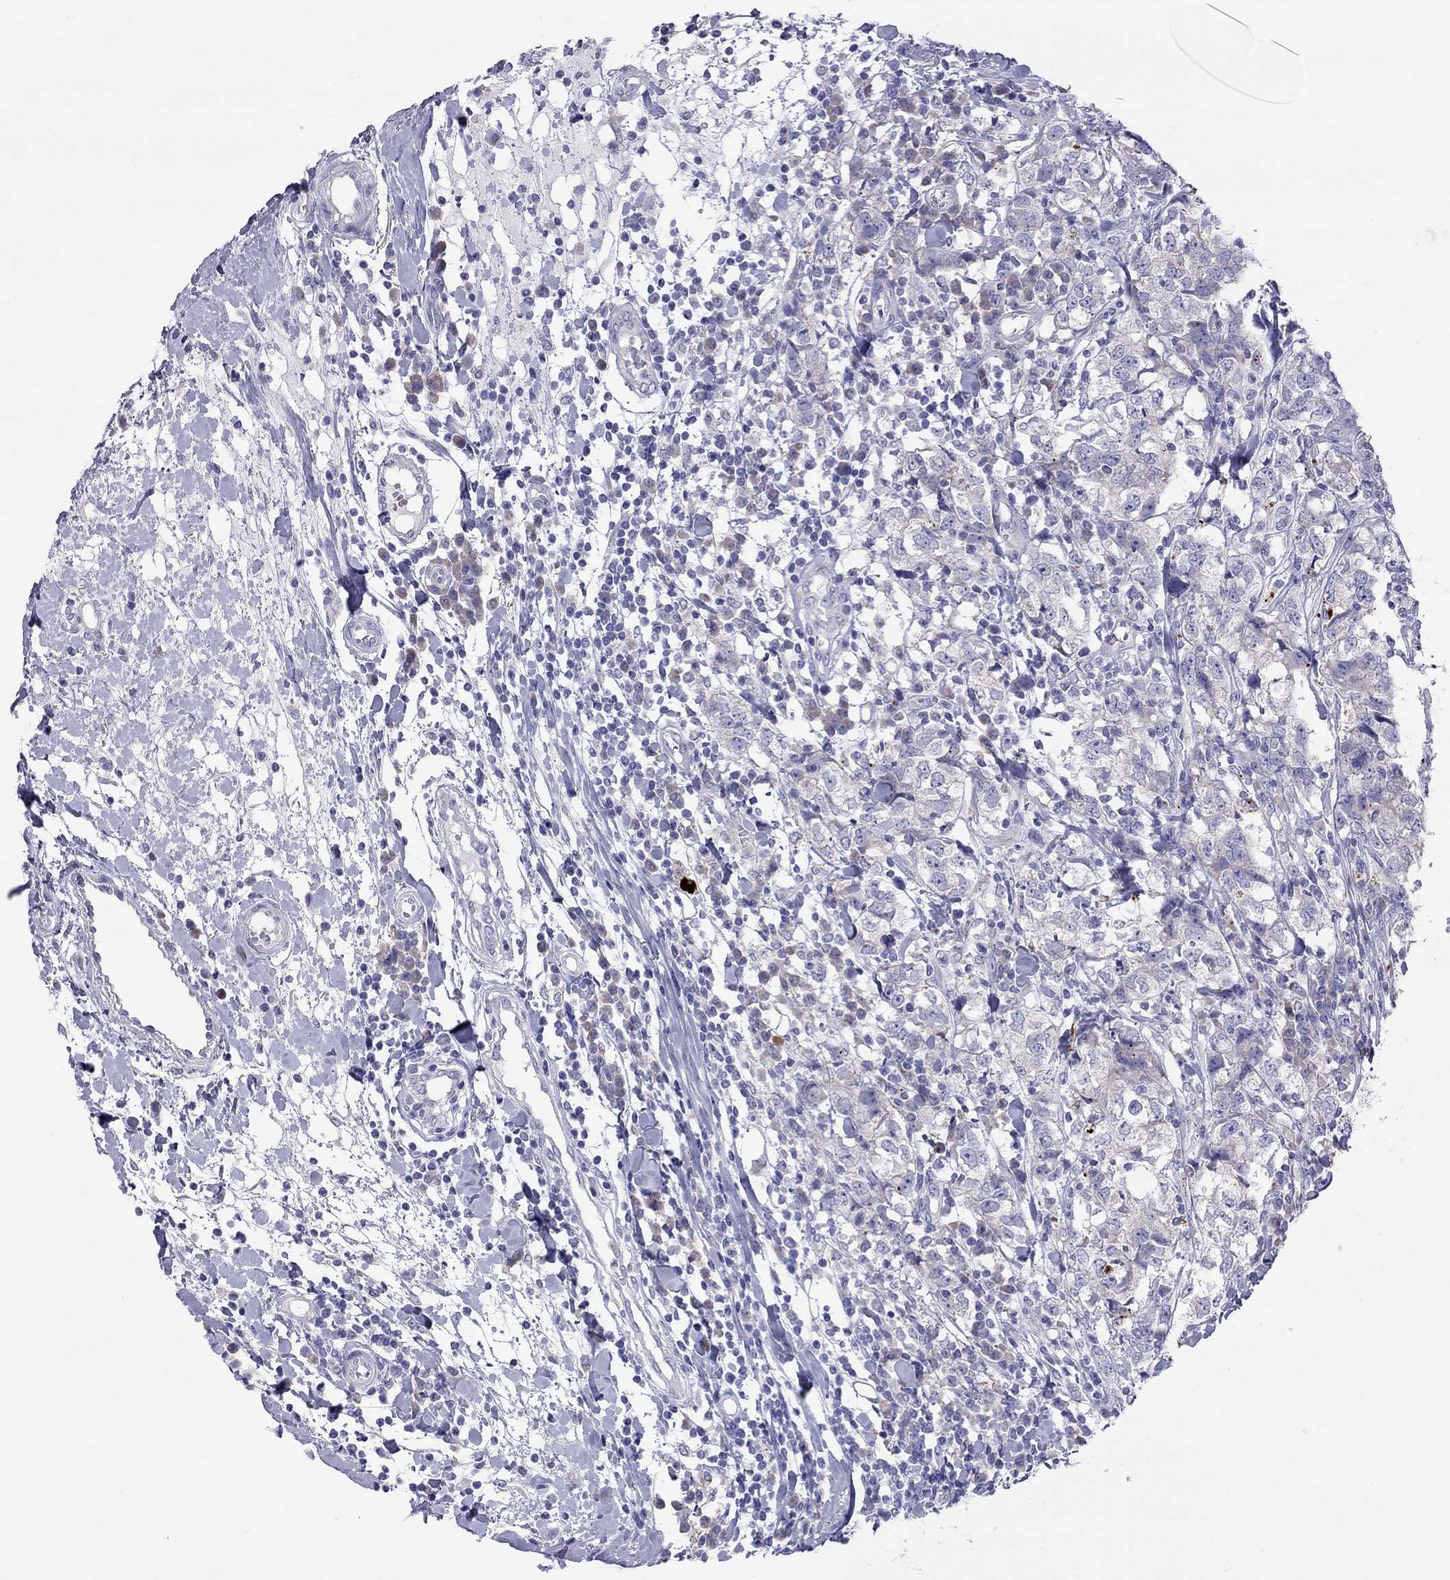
{"staining": {"intensity": "negative", "quantity": "none", "location": "none"}, "tissue": "breast cancer", "cell_type": "Tumor cells", "image_type": "cancer", "snomed": [{"axis": "morphology", "description": "Duct carcinoma"}, {"axis": "topography", "description": "Breast"}], "caption": "Protein analysis of breast cancer (infiltrating ductal carcinoma) displays no significant positivity in tumor cells. Brightfield microscopy of IHC stained with DAB (brown) and hematoxylin (blue), captured at high magnification.", "gene": "COL9A1", "patient": {"sex": "female", "age": 30}}